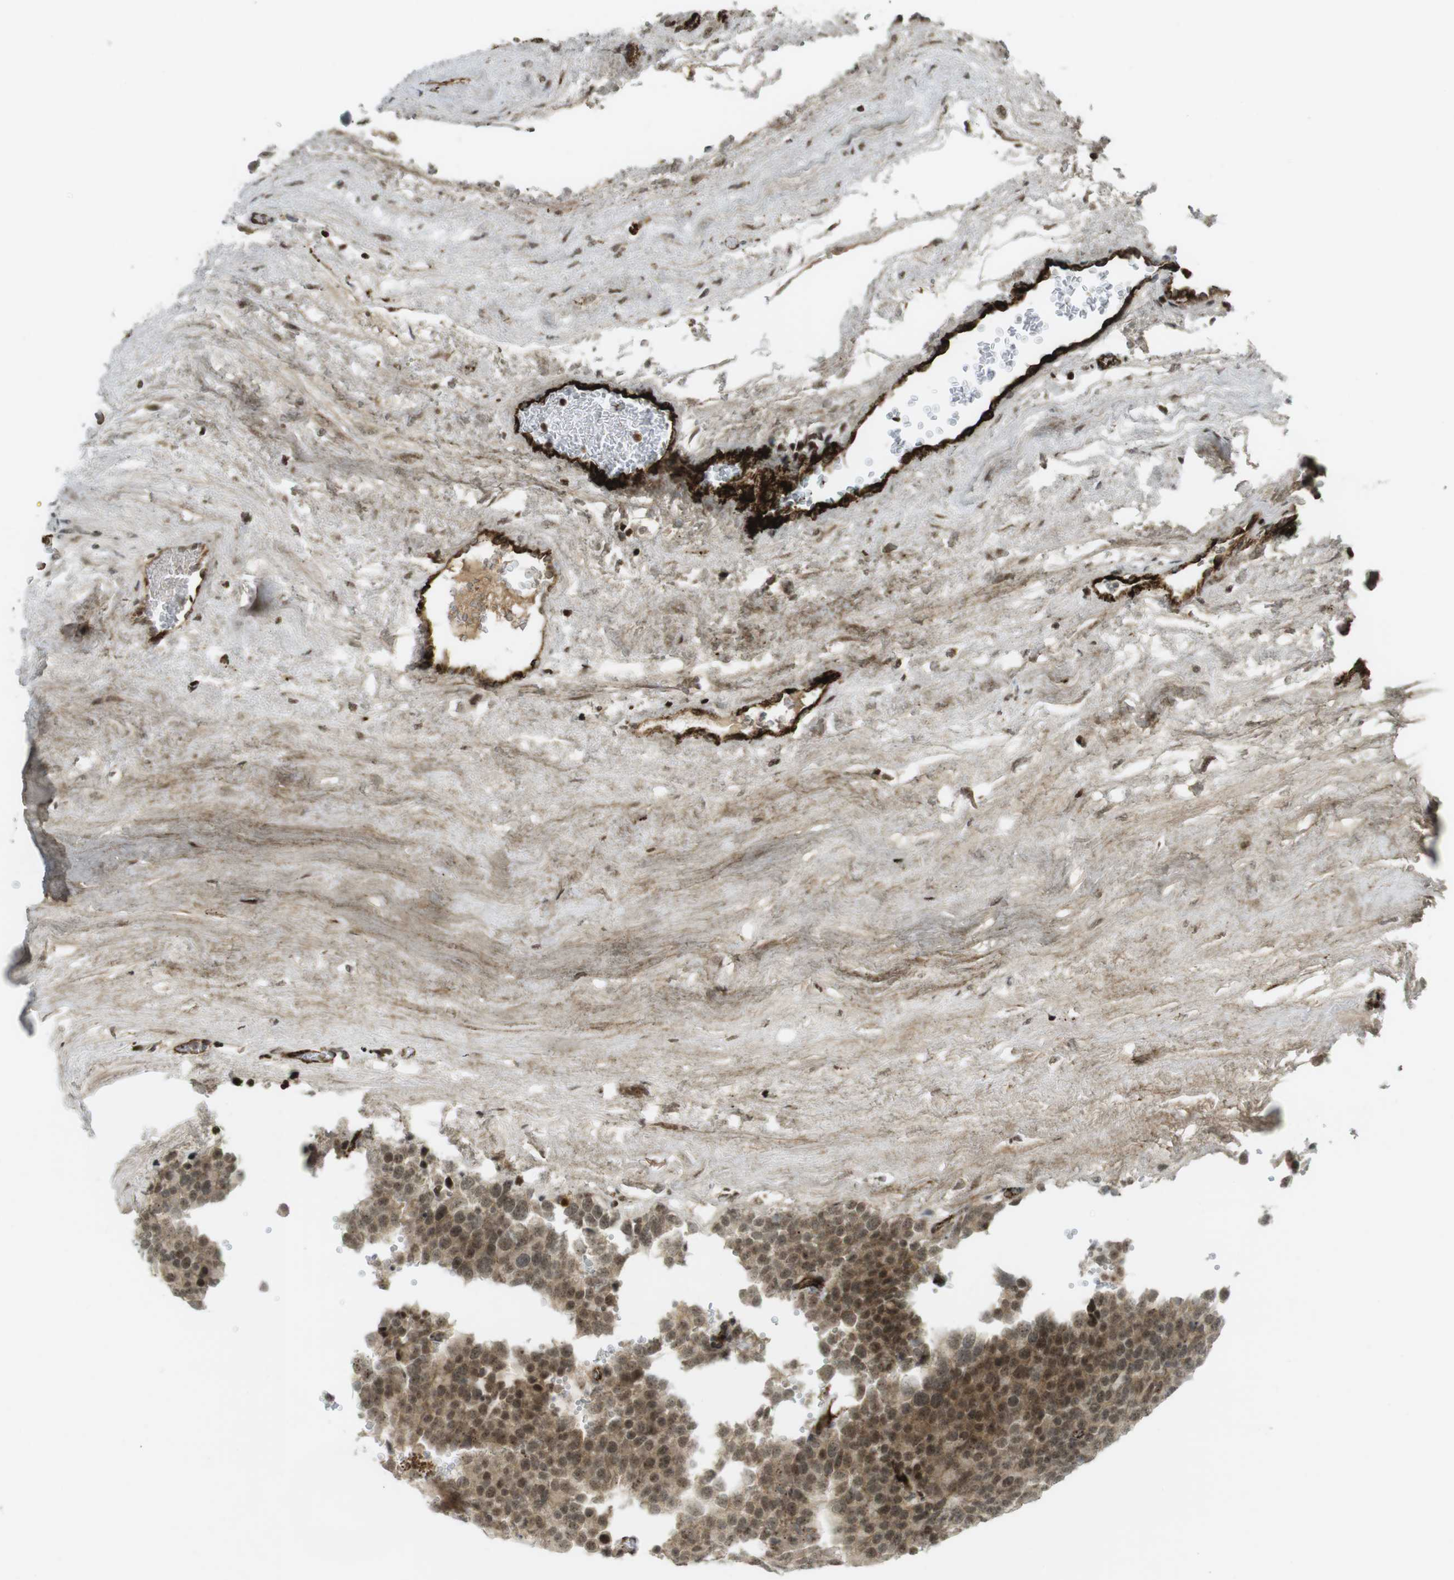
{"staining": {"intensity": "moderate", "quantity": ">75%", "location": "cytoplasmic/membranous,nuclear"}, "tissue": "testis cancer", "cell_type": "Tumor cells", "image_type": "cancer", "snomed": [{"axis": "morphology", "description": "Normal tissue, NOS"}, {"axis": "morphology", "description": "Seminoma, NOS"}, {"axis": "topography", "description": "Testis"}], "caption": "High-magnification brightfield microscopy of testis seminoma stained with DAB (3,3'-diaminobenzidine) (brown) and counterstained with hematoxylin (blue). tumor cells exhibit moderate cytoplasmic/membranous and nuclear staining is identified in approximately>75% of cells.", "gene": "PPP1R13B", "patient": {"sex": "male", "age": 71}}